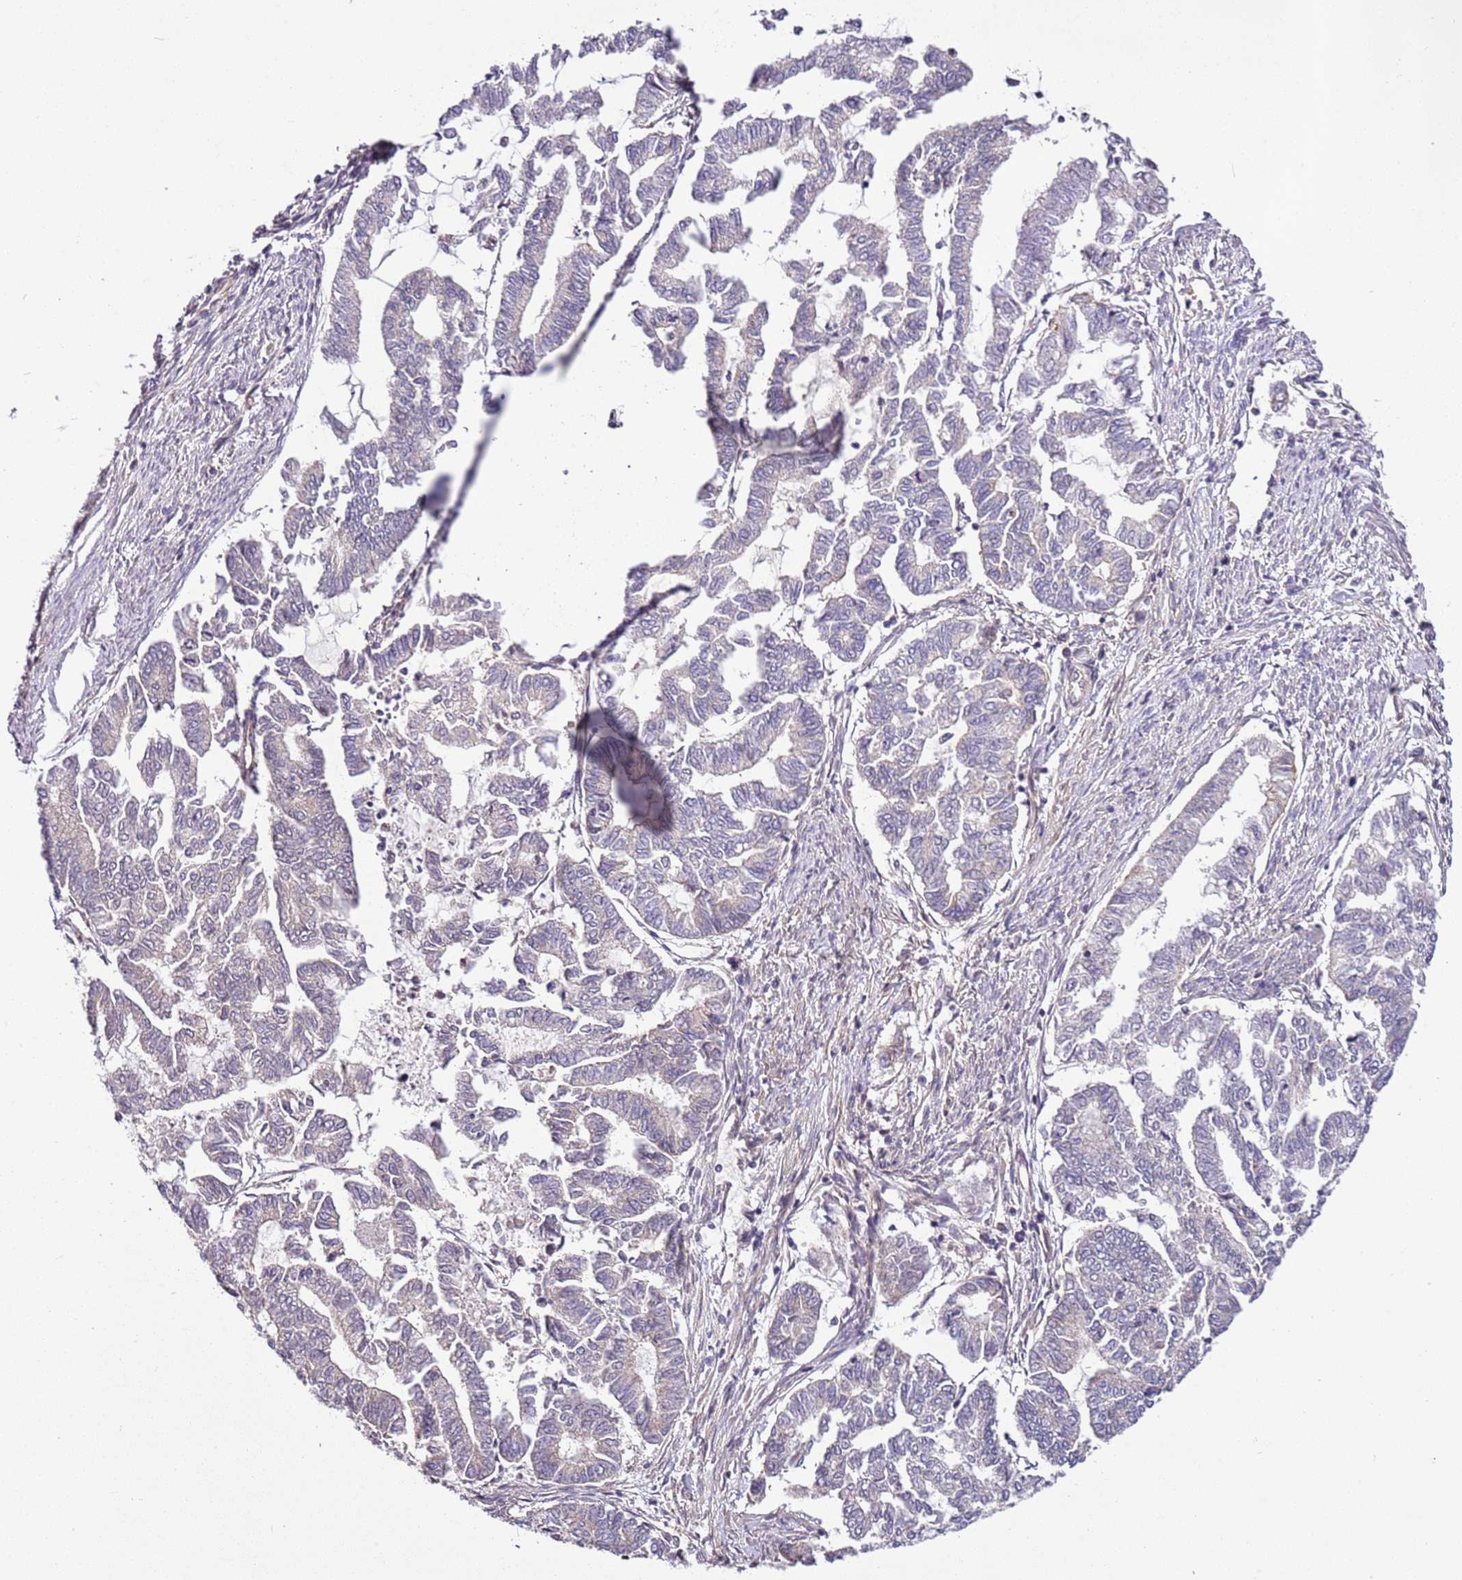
{"staining": {"intensity": "negative", "quantity": "none", "location": "none"}, "tissue": "endometrial cancer", "cell_type": "Tumor cells", "image_type": "cancer", "snomed": [{"axis": "morphology", "description": "Adenocarcinoma, NOS"}, {"axis": "topography", "description": "Endometrium"}], "caption": "Immunohistochemistry (IHC) histopathology image of human endometrial cancer (adenocarcinoma) stained for a protein (brown), which shows no positivity in tumor cells.", "gene": "GNL1", "patient": {"sex": "female", "age": 79}}